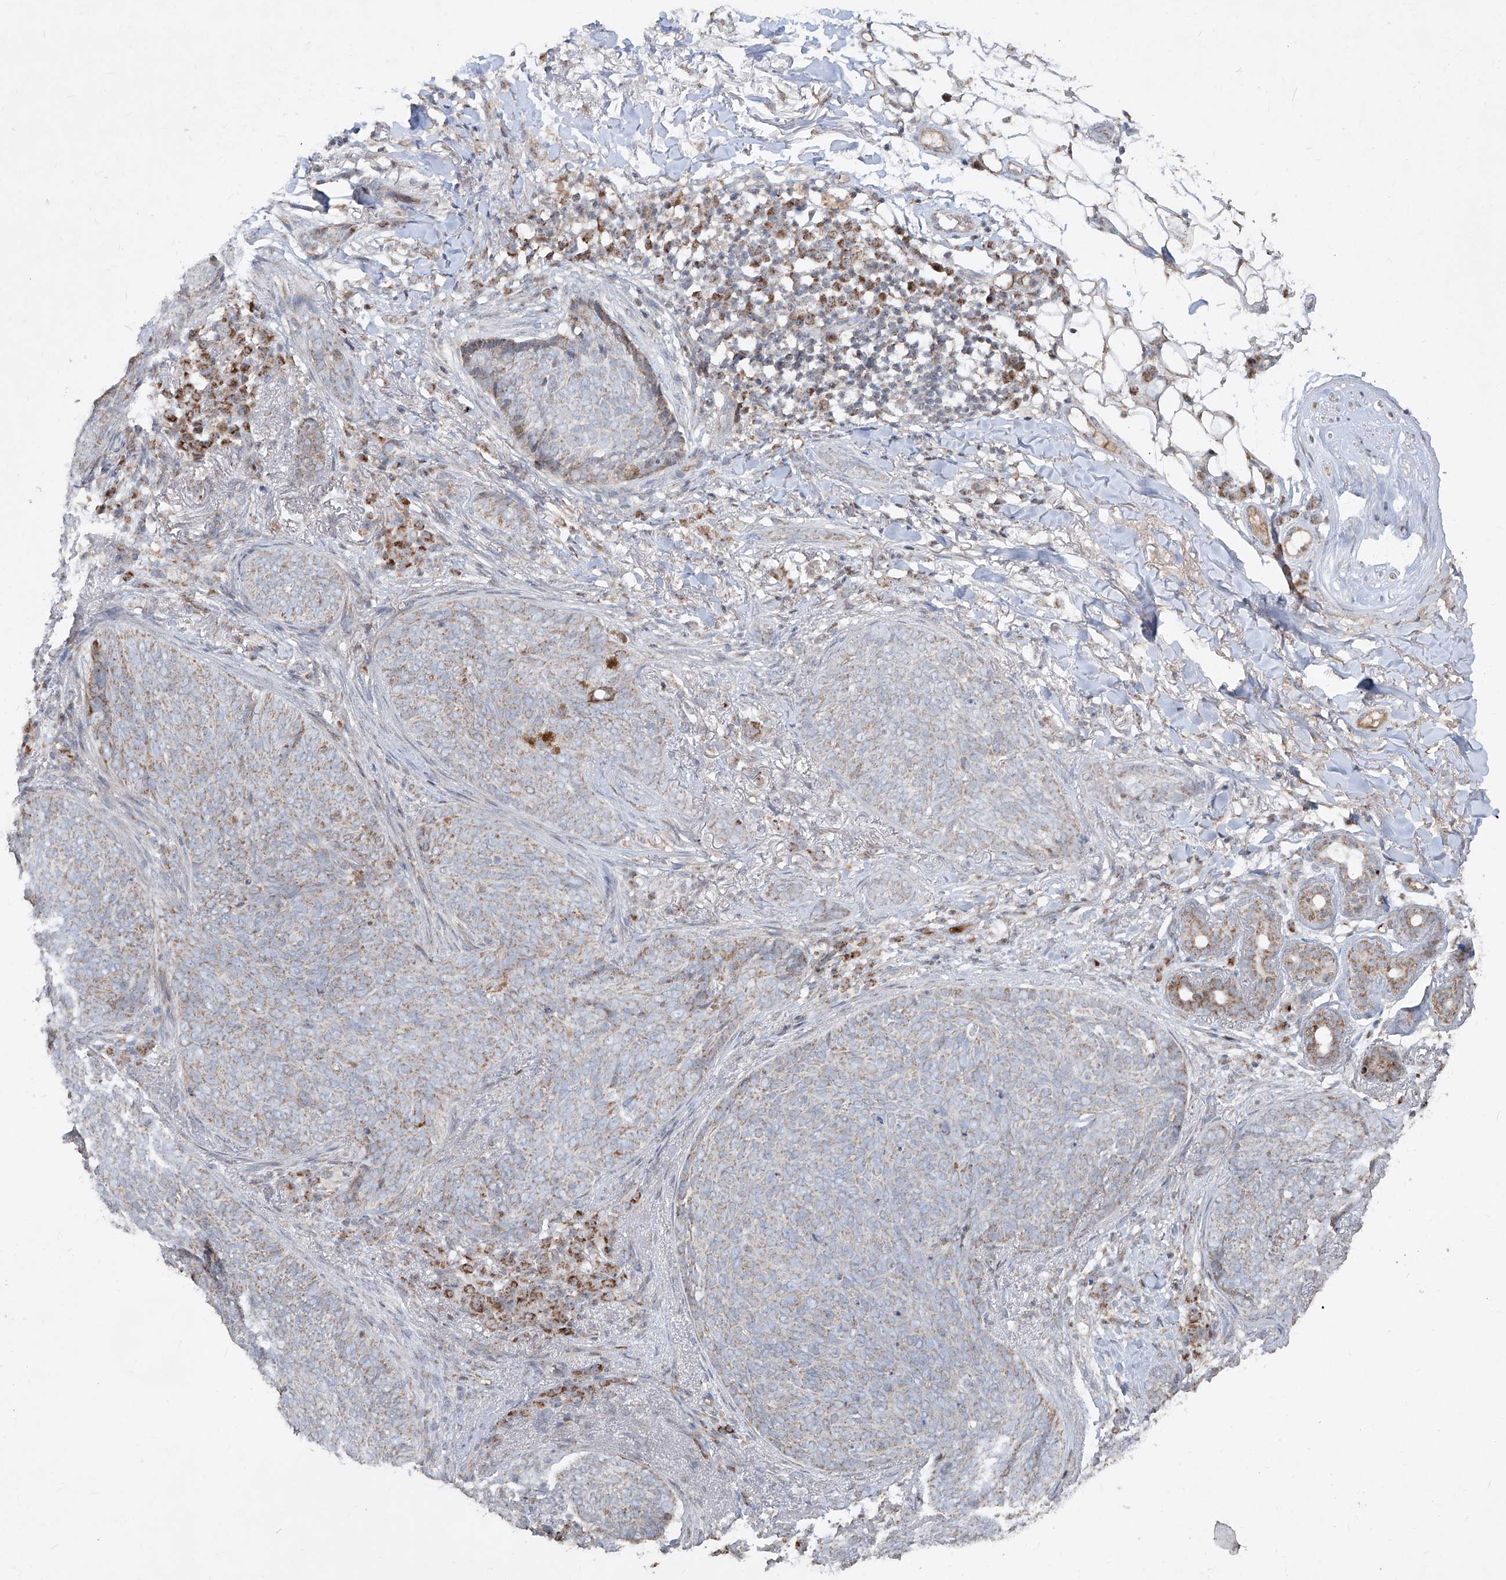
{"staining": {"intensity": "weak", "quantity": "25%-75%", "location": "cytoplasmic/membranous"}, "tissue": "skin cancer", "cell_type": "Tumor cells", "image_type": "cancer", "snomed": [{"axis": "morphology", "description": "Basal cell carcinoma"}, {"axis": "topography", "description": "Skin"}], "caption": "Approximately 25%-75% of tumor cells in skin basal cell carcinoma display weak cytoplasmic/membranous protein expression as visualized by brown immunohistochemical staining.", "gene": "NDUFB3", "patient": {"sex": "male", "age": 85}}